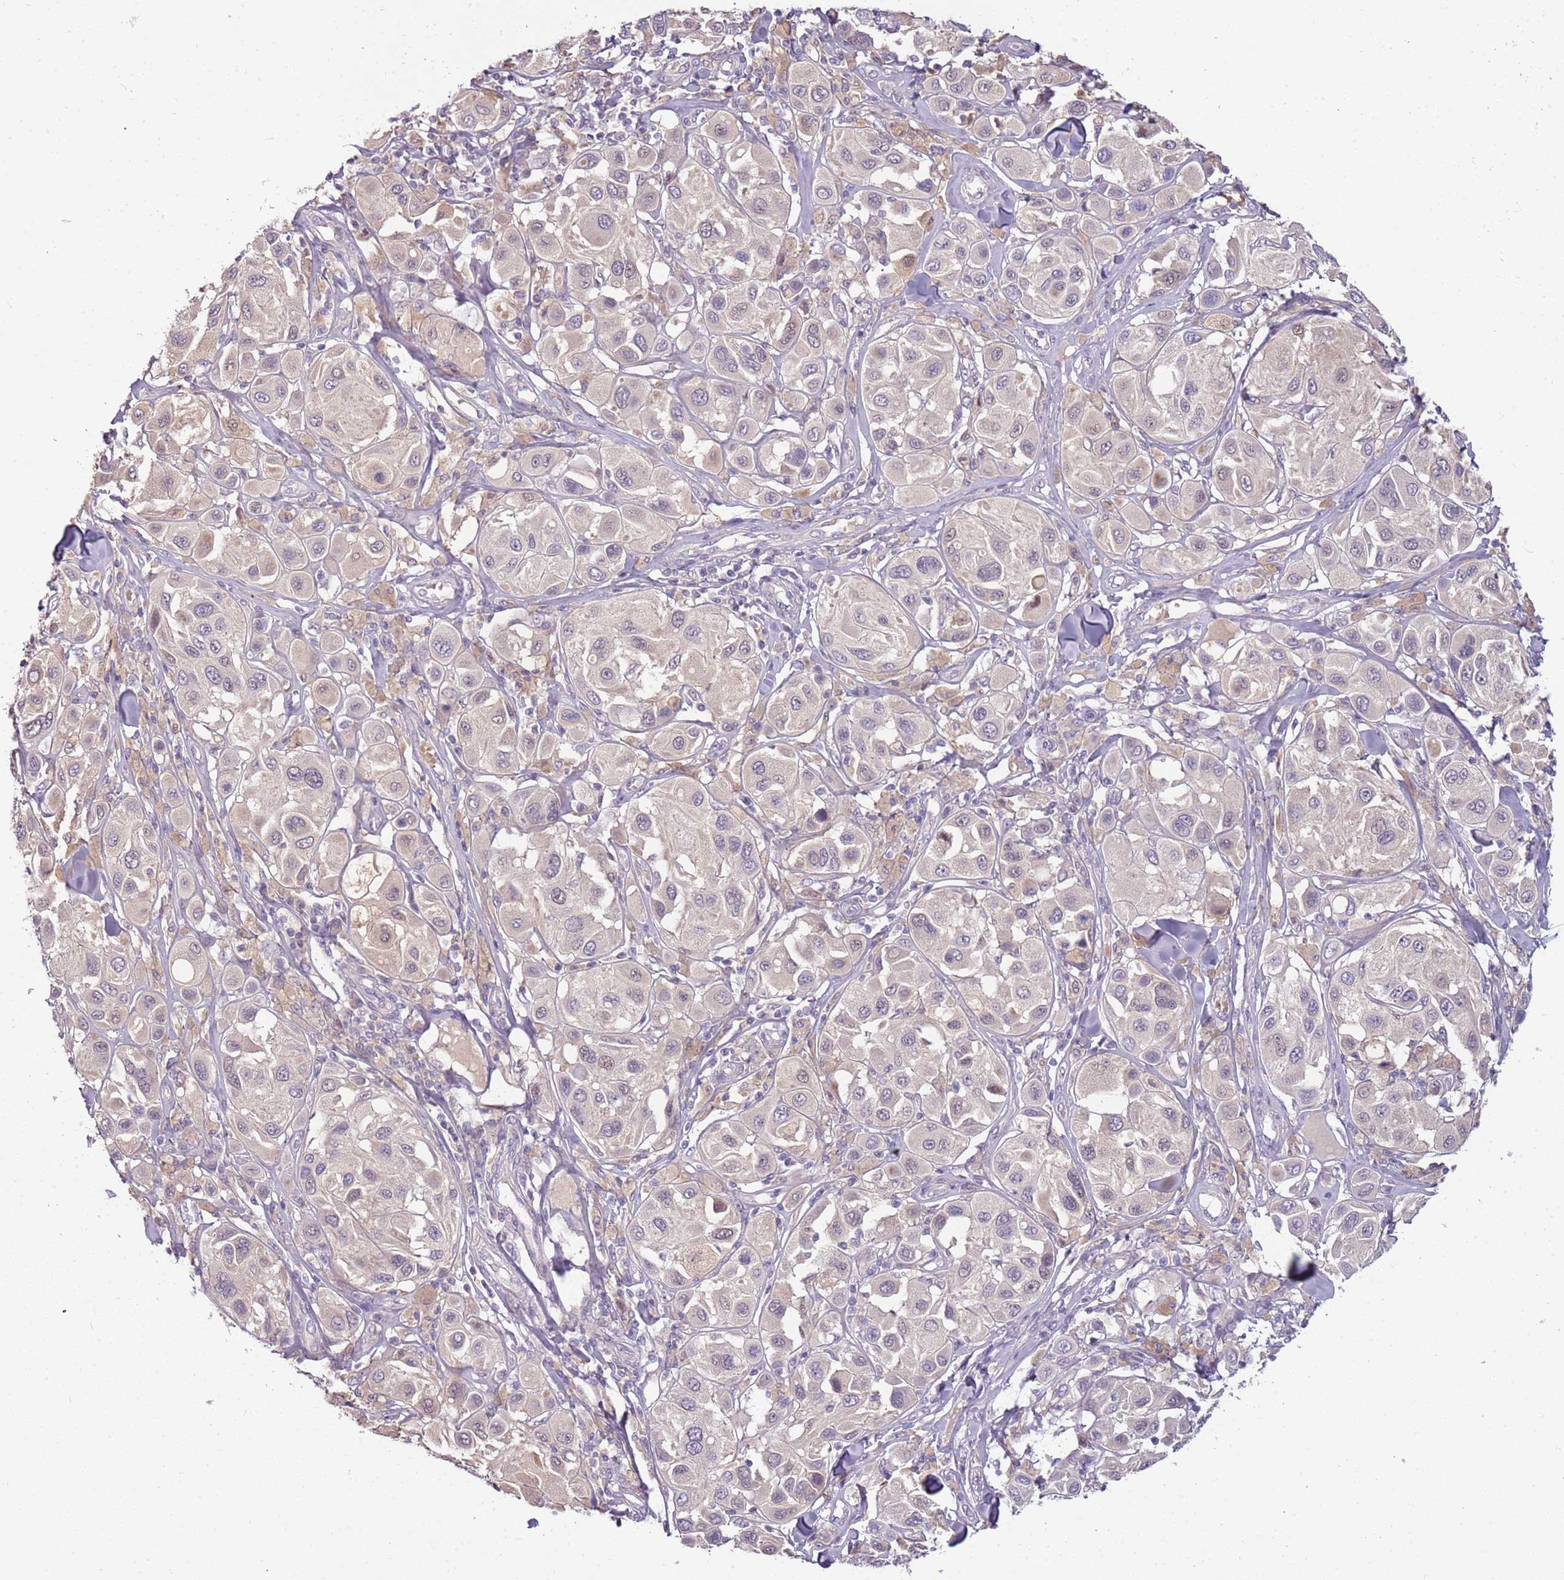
{"staining": {"intensity": "negative", "quantity": "none", "location": "none"}, "tissue": "melanoma", "cell_type": "Tumor cells", "image_type": "cancer", "snomed": [{"axis": "morphology", "description": "Malignant melanoma, Metastatic site"}, {"axis": "topography", "description": "Skin"}], "caption": "DAB immunohistochemical staining of human melanoma exhibits no significant staining in tumor cells.", "gene": "ARHGAP5", "patient": {"sex": "male", "age": 41}}